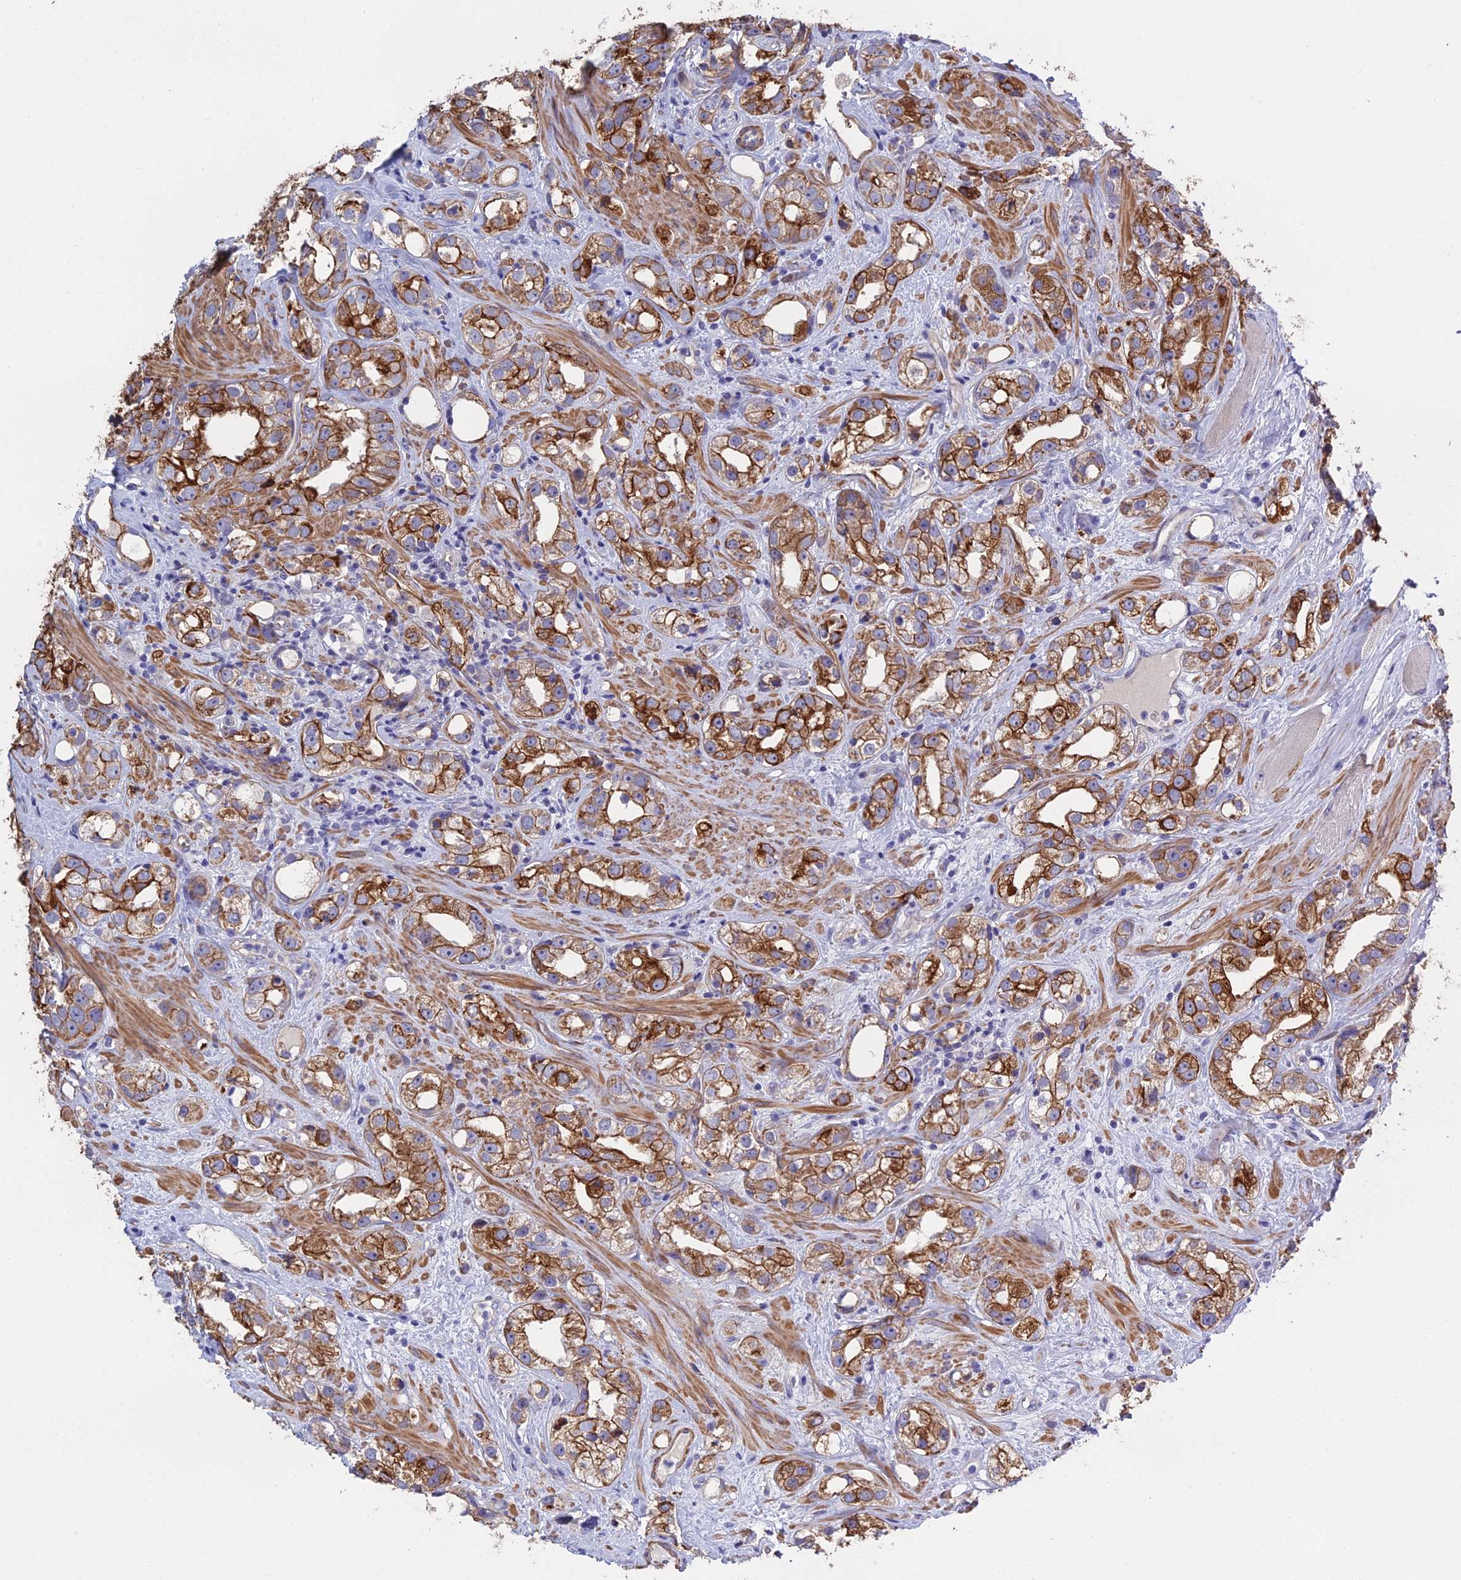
{"staining": {"intensity": "strong", "quantity": ">75%", "location": "cytoplasmic/membranous"}, "tissue": "prostate cancer", "cell_type": "Tumor cells", "image_type": "cancer", "snomed": [{"axis": "morphology", "description": "Adenocarcinoma, NOS"}, {"axis": "topography", "description": "Prostate"}], "caption": "Protein staining of prostate adenocarcinoma tissue shows strong cytoplasmic/membranous positivity in approximately >75% of tumor cells. (IHC, brightfield microscopy, high magnification).", "gene": "LZTS2", "patient": {"sex": "male", "age": 79}}